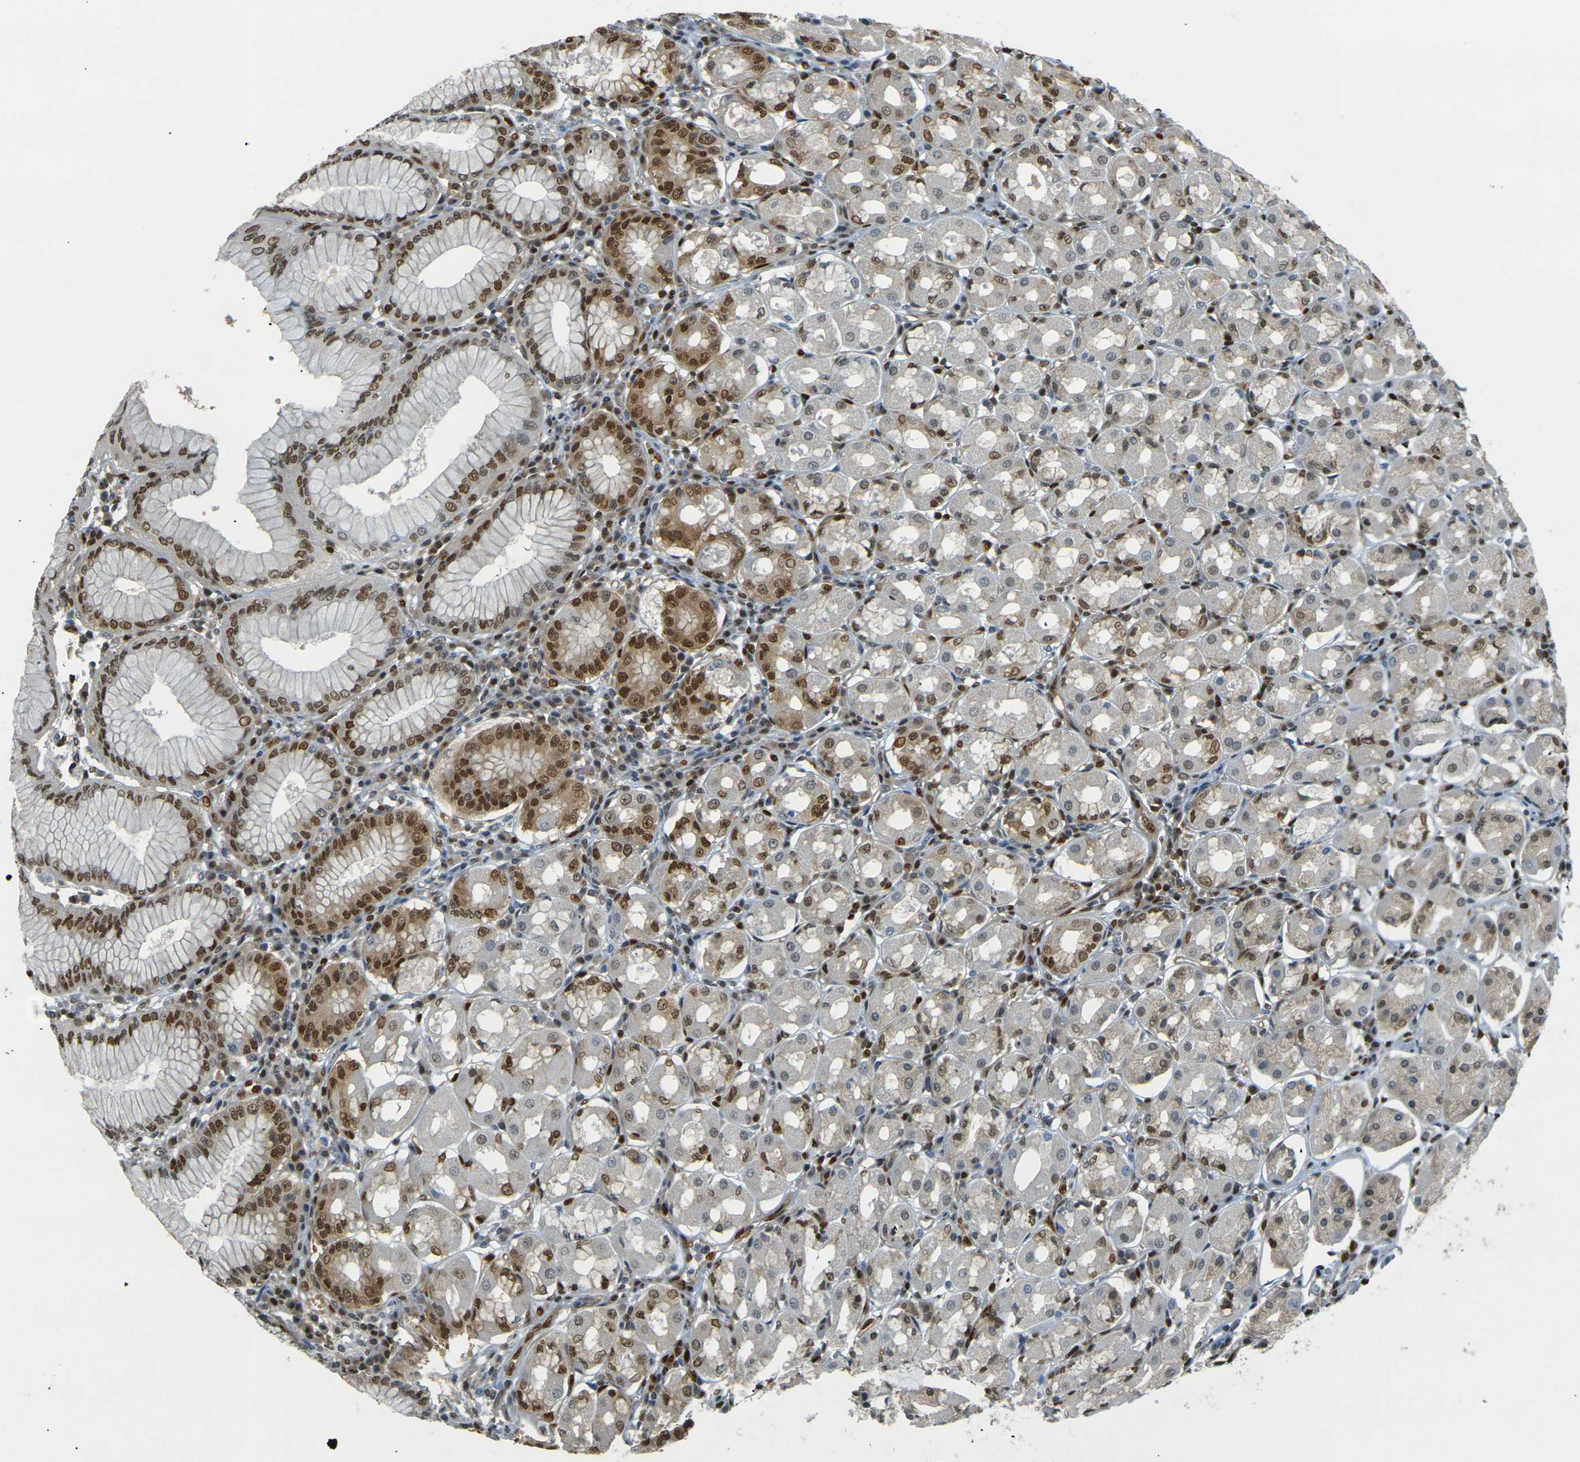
{"staining": {"intensity": "moderate", "quantity": "25%-75%", "location": "cytoplasmic/membranous,nuclear"}, "tissue": "stomach", "cell_type": "Glandular cells", "image_type": "normal", "snomed": [{"axis": "morphology", "description": "Normal tissue, NOS"}, {"axis": "topography", "description": "Stomach"}, {"axis": "topography", "description": "Stomach, lower"}], "caption": "Protein staining of benign stomach exhibits moderate cytoplasmic/membranous,nuclear expression in about 25%-75% of glandular cells.", "gene": "NHEJ1", "patient": {"sex": "female", "age": 56}}